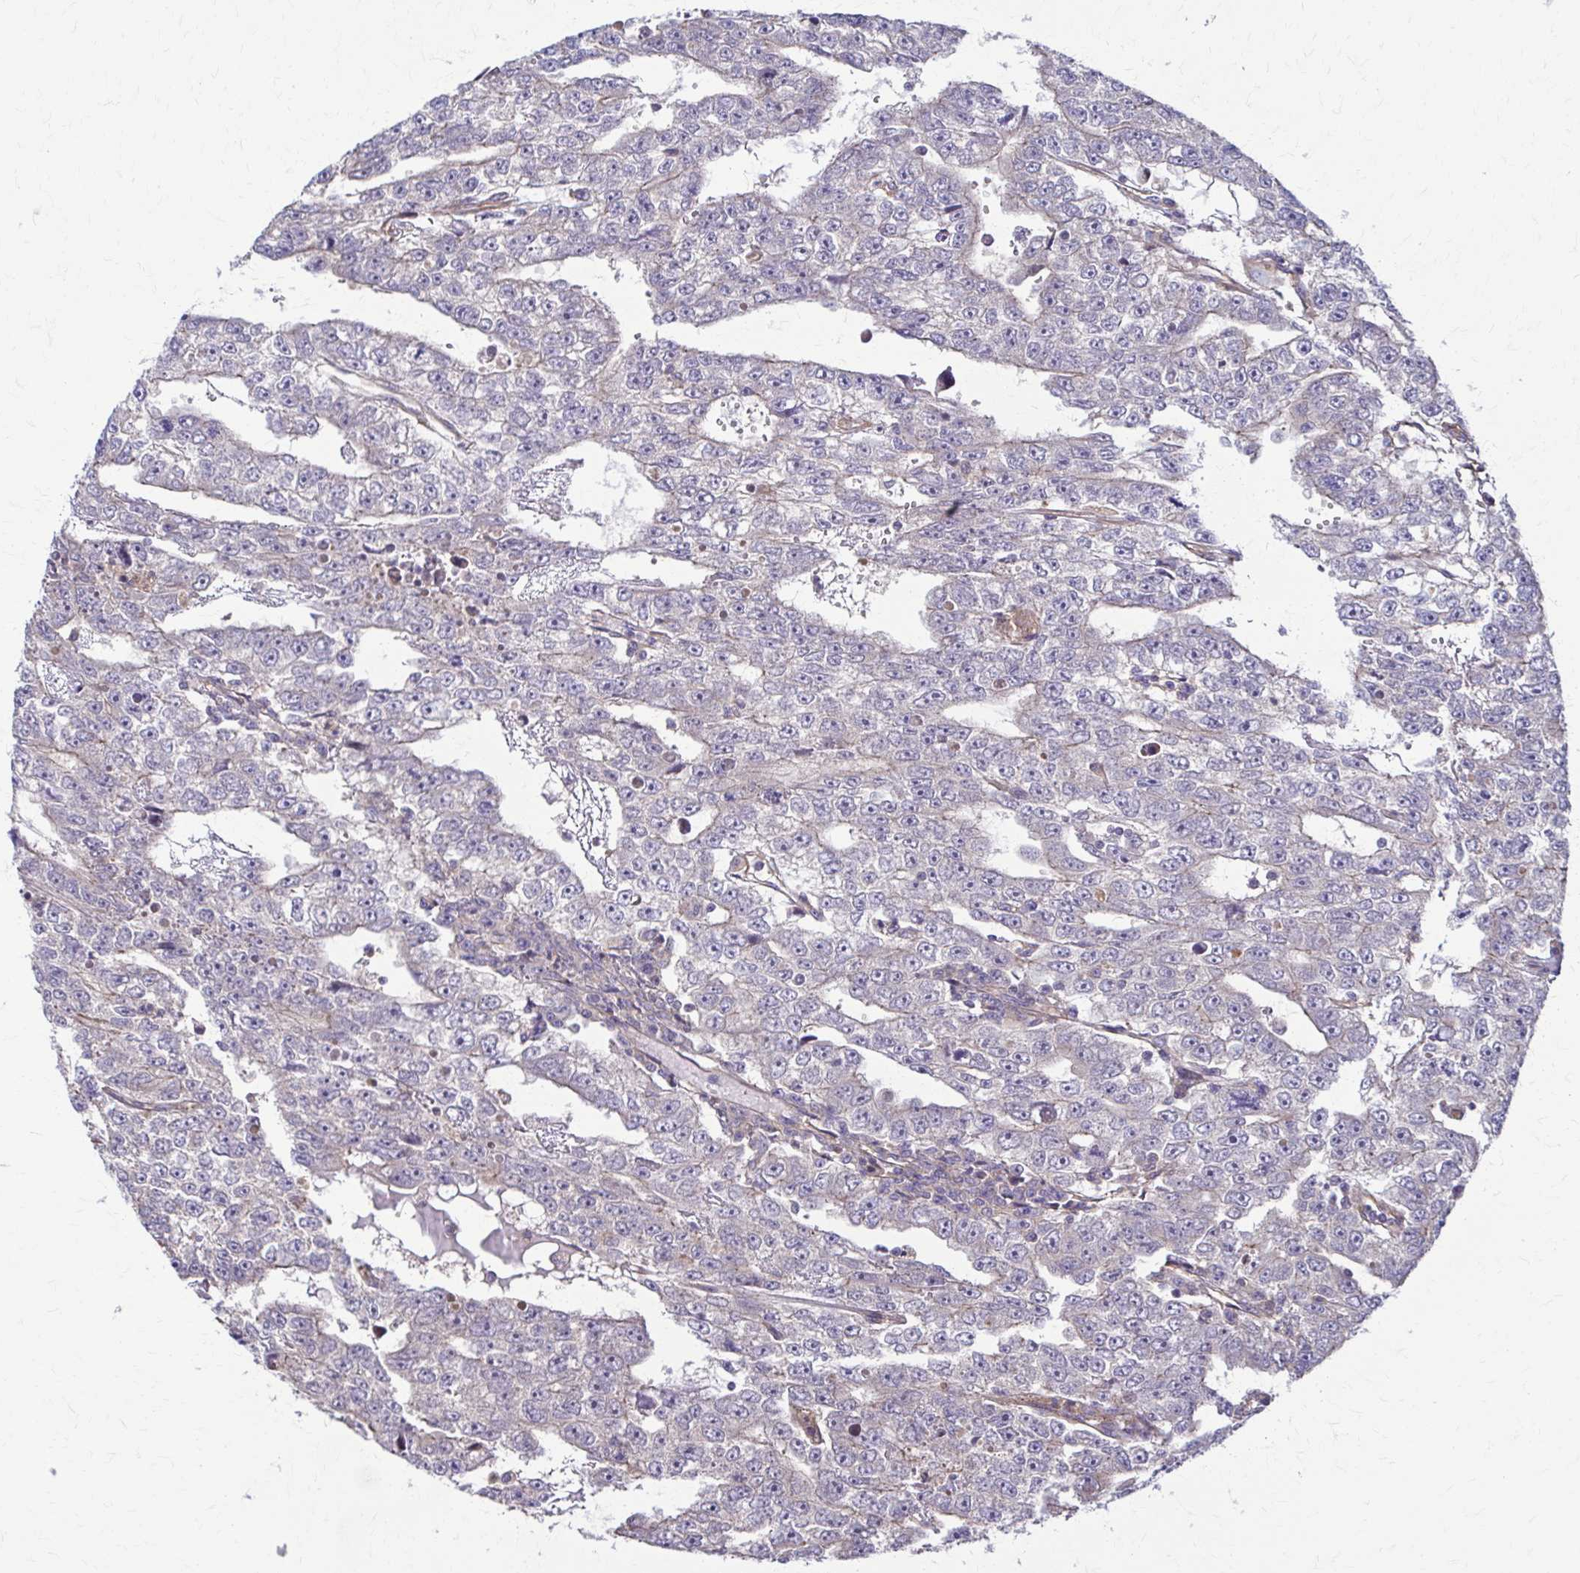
{"staining": {"intensity": "negative", "quantity": "none", "location": "none"}, "tissue": "testis cancer", "cell_type": "Tumor cells", "image_type": "cancer", "snomed": [{"axis": "morphology", "description": "Carcinoma, Embryonal, NOS"}, {"axis": "topography", "description": "Testis"}], "caption": "A histopathology image of testis cancer (embryonal carcinoma) stained for a protein demonstrates no brown staining in tumor cells.", "gene": "DSP", "patient": {"sex": "male", "age": 20}}